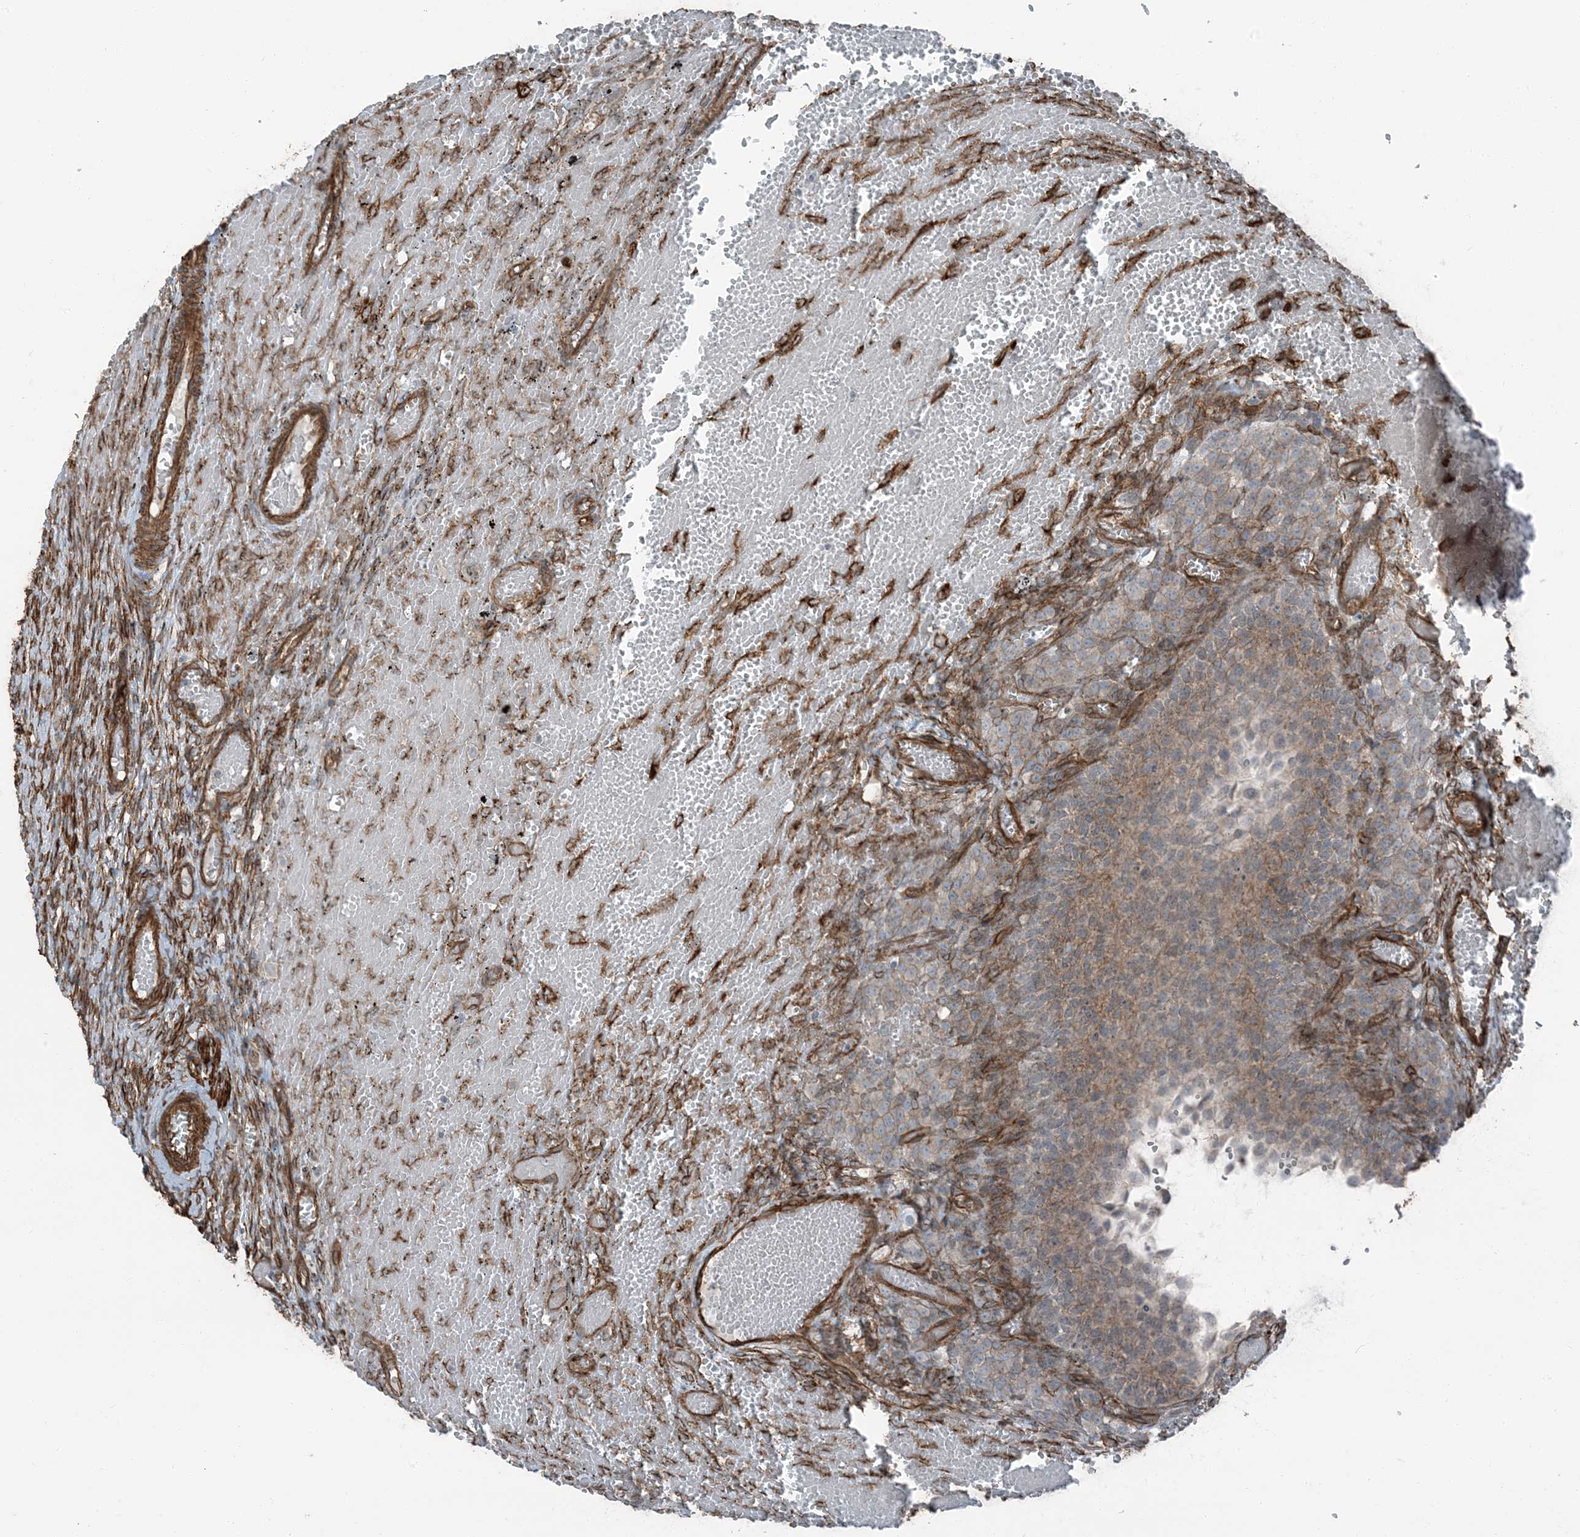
{"staining": {"intensity": "strong", "quantity": ">75%", "location": "cytoplasmic/membranous"}, "tissue": "ovary", "cell_type": "Ovarian stroma cells", "image_type": "normal", "snomed": [{"axis": "morphology", "description": "Adenocarcinoma, NOS"}, {"axis": "topography", "description": "Endometrium"}], "caption": "Protein staining displays strong cytoplasmic/membranous positivity in about >75% of ovarian stroma cells in normal ovary.", "gene": "ZFP90", "patient": {"sex": "female", "age": 32}}